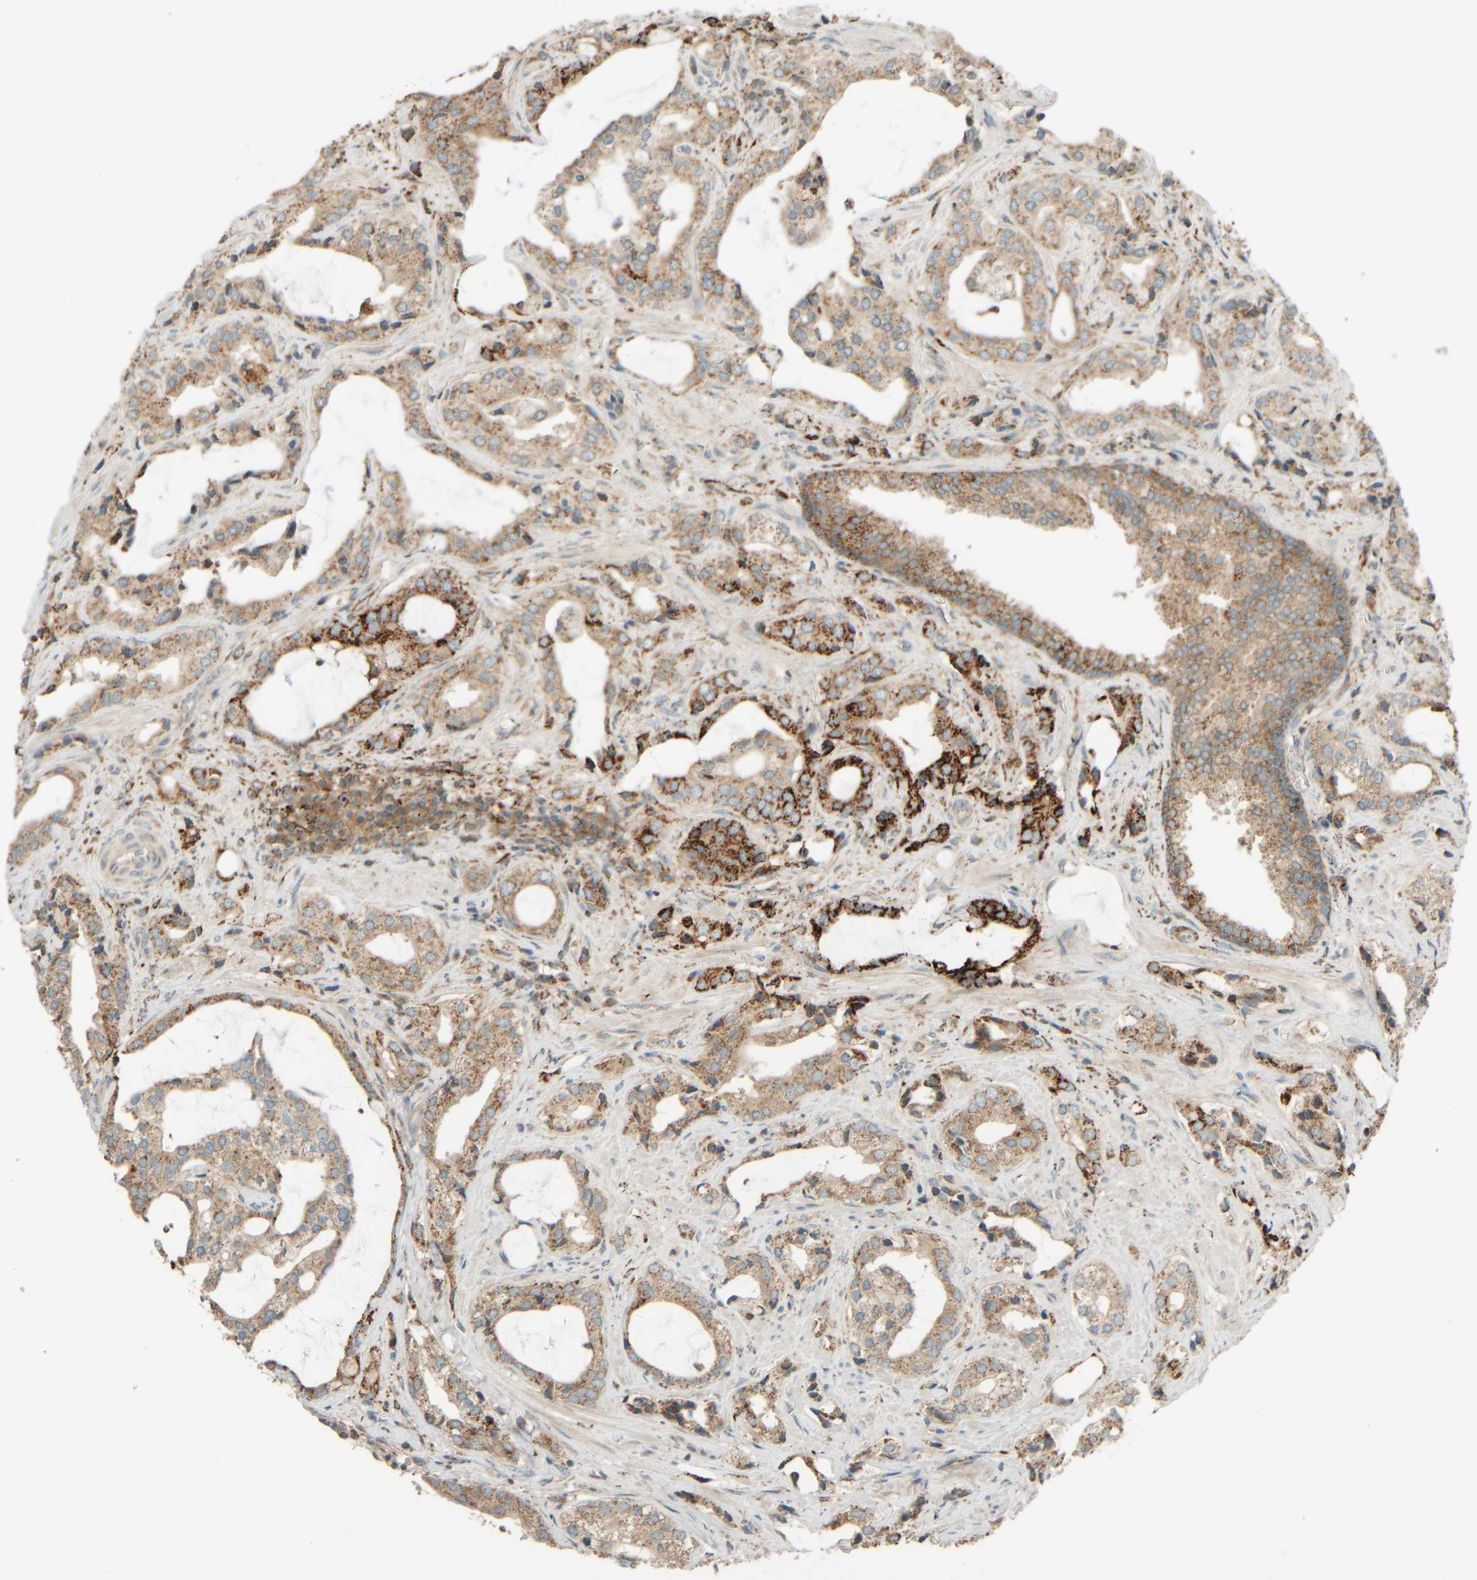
{"staining": {"intensity": "weak", "quantity": ">75%", "location": "cytoplasmic/membranous"}, "tissue": "prostate cancer", "cell_type": "Tumor cells", "image_type": "cancer", "snomed": [{"axis": "morphology", "description": "Adenocarcinoma, High grade"}, {"axis": "topography", "description": "Prostate"}], "caption": "Immunohistochemical staining of prostate cancer displays weak cytoplasmic/membranous protein expression in about >75% of tumor cells.", "gene": "SPAG5", "patient": {"sex": "male", "age": 66}}